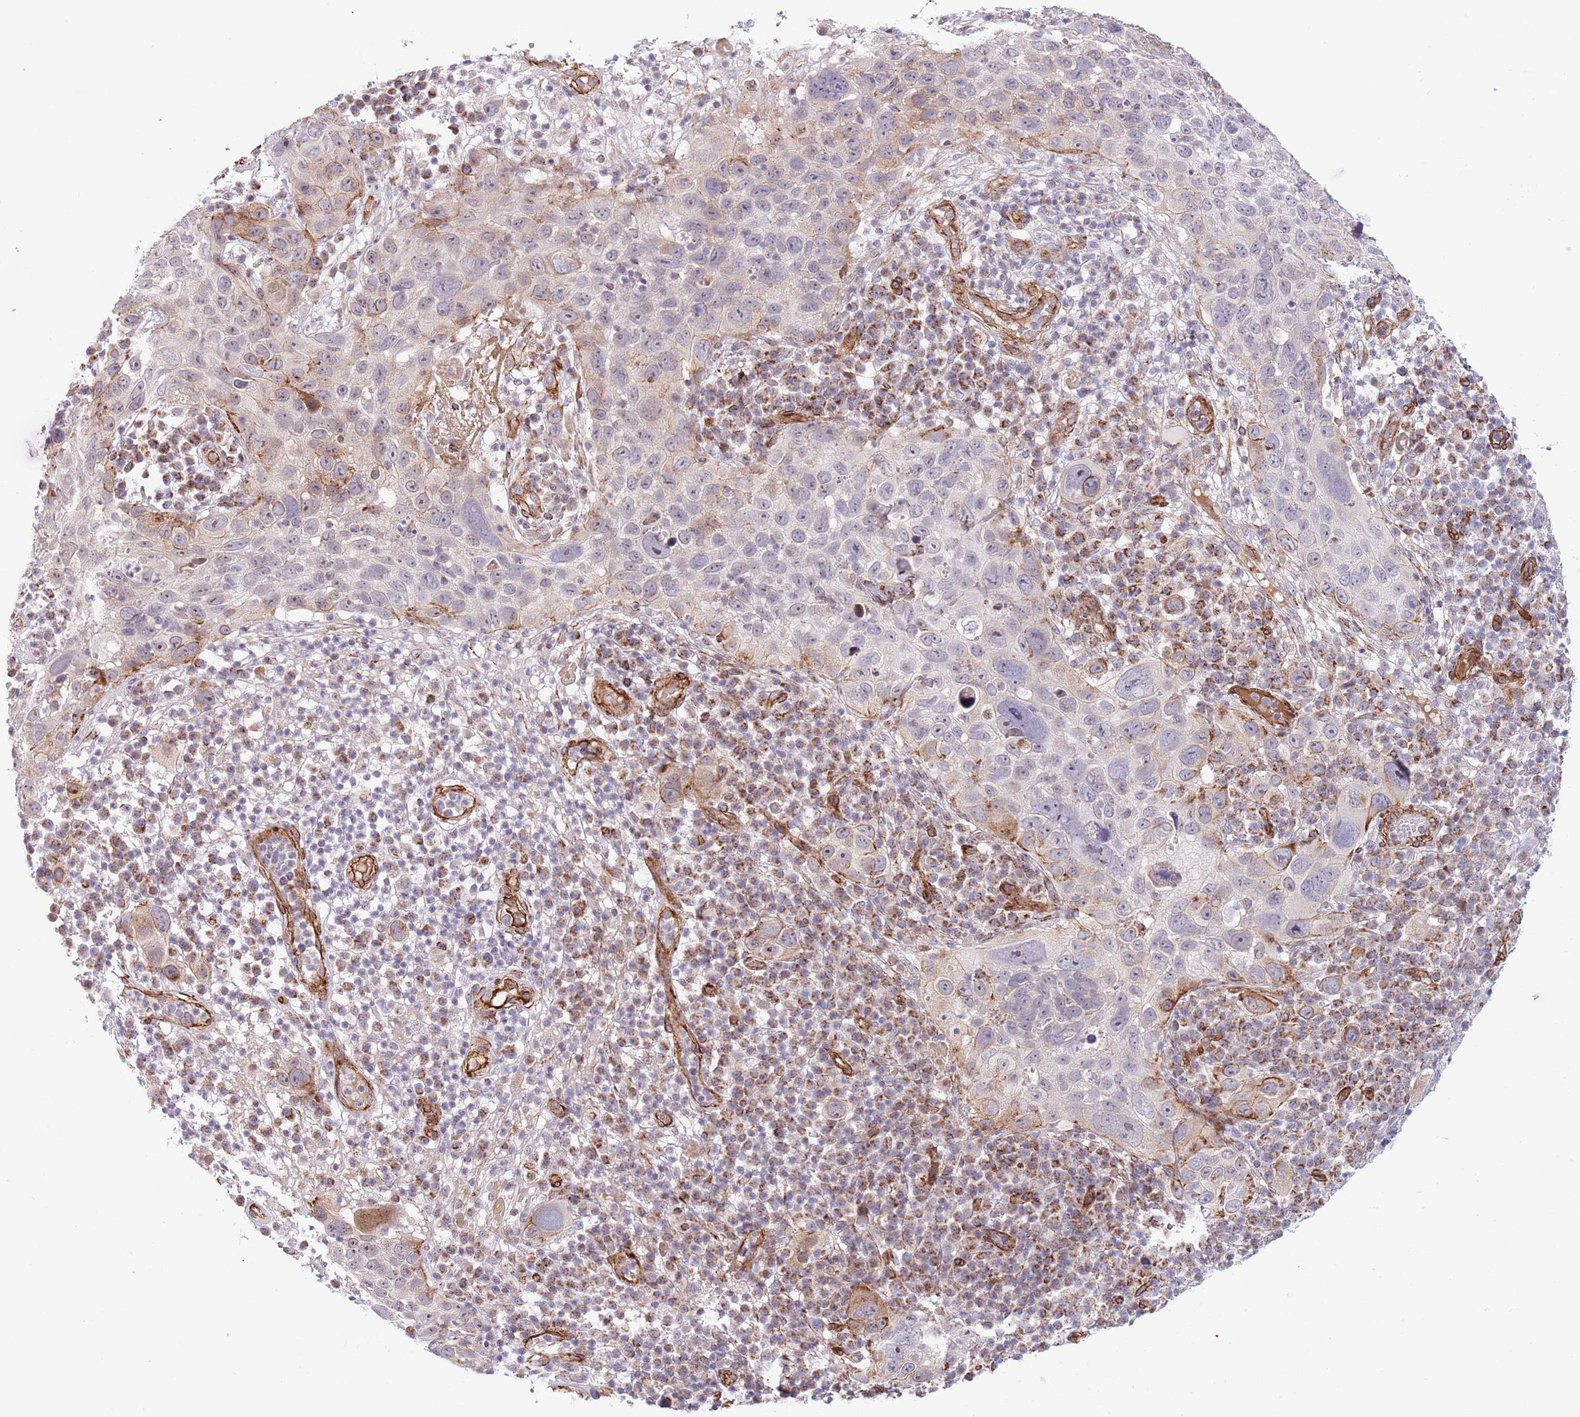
{"staining": {"intensity": "weak", "quantity": "<25%", "location": "cytoplasmic/membranous"}, "tissue": "skin cancer", "cell_type": "Tumor cells", "image_type": "cancer", "snomed": [{"axis": "morphology", "description": "Squamous cell carcinoma in situ, NOS"}, {"axis": "morphology", "description": "Squamous cell carcinoma, NOS"}, {"axis": "topography", "description": "Skin"}], "caption": "DAB immunohistochemical staining of human skin squamous cell carcinoma exhibits no significant positivity in tumor cells. Nuclei are stained in blue.", "gene": "NEK3", "patient": {"sex": "male", "age": 93}}